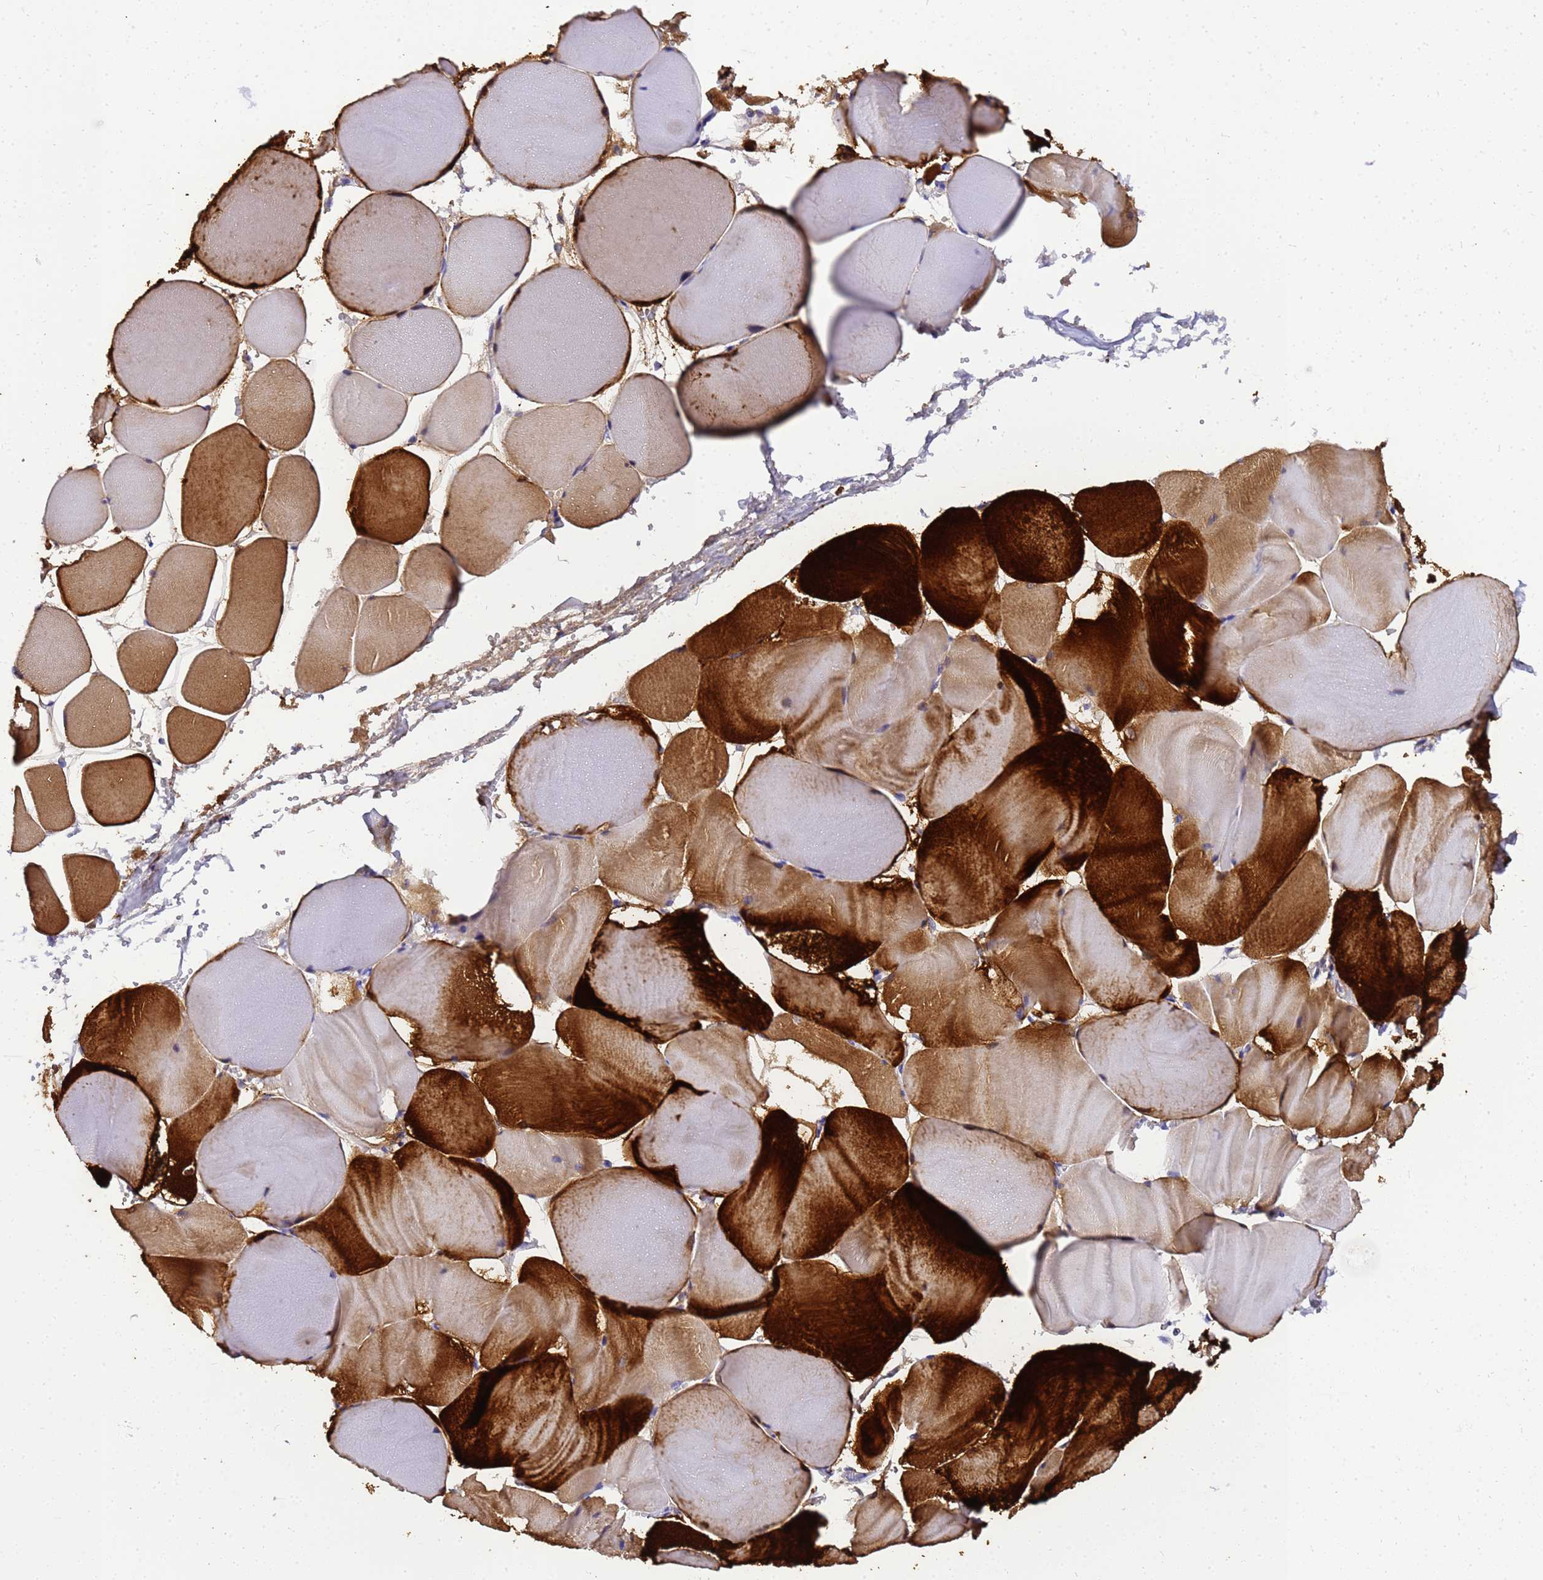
{"staining": {"intensity": "strong", "quantity": "25%-75%", "location": "cytoplasmic/membranous"}, "tissue": "skeletal muscle", "cell_type": "Myocytes", "image_type": "normal", "snomed": [{"axis": "morphology", "description": "Normal tissue, NOS"}, {"axis": "morphology", "description": "Basal cell carcinoma"}, {"axis": "topography", "description": "Skeletal muscle"}], "caption": "DAB immunohistochemical staining of unremarkable skeletal muscle exhibits strong cytoplasmic/membranous protein expression in about 25%-75% of myocytes.", "gene": "HSPB6", "patient": {"sex": "female", "age": 64}}